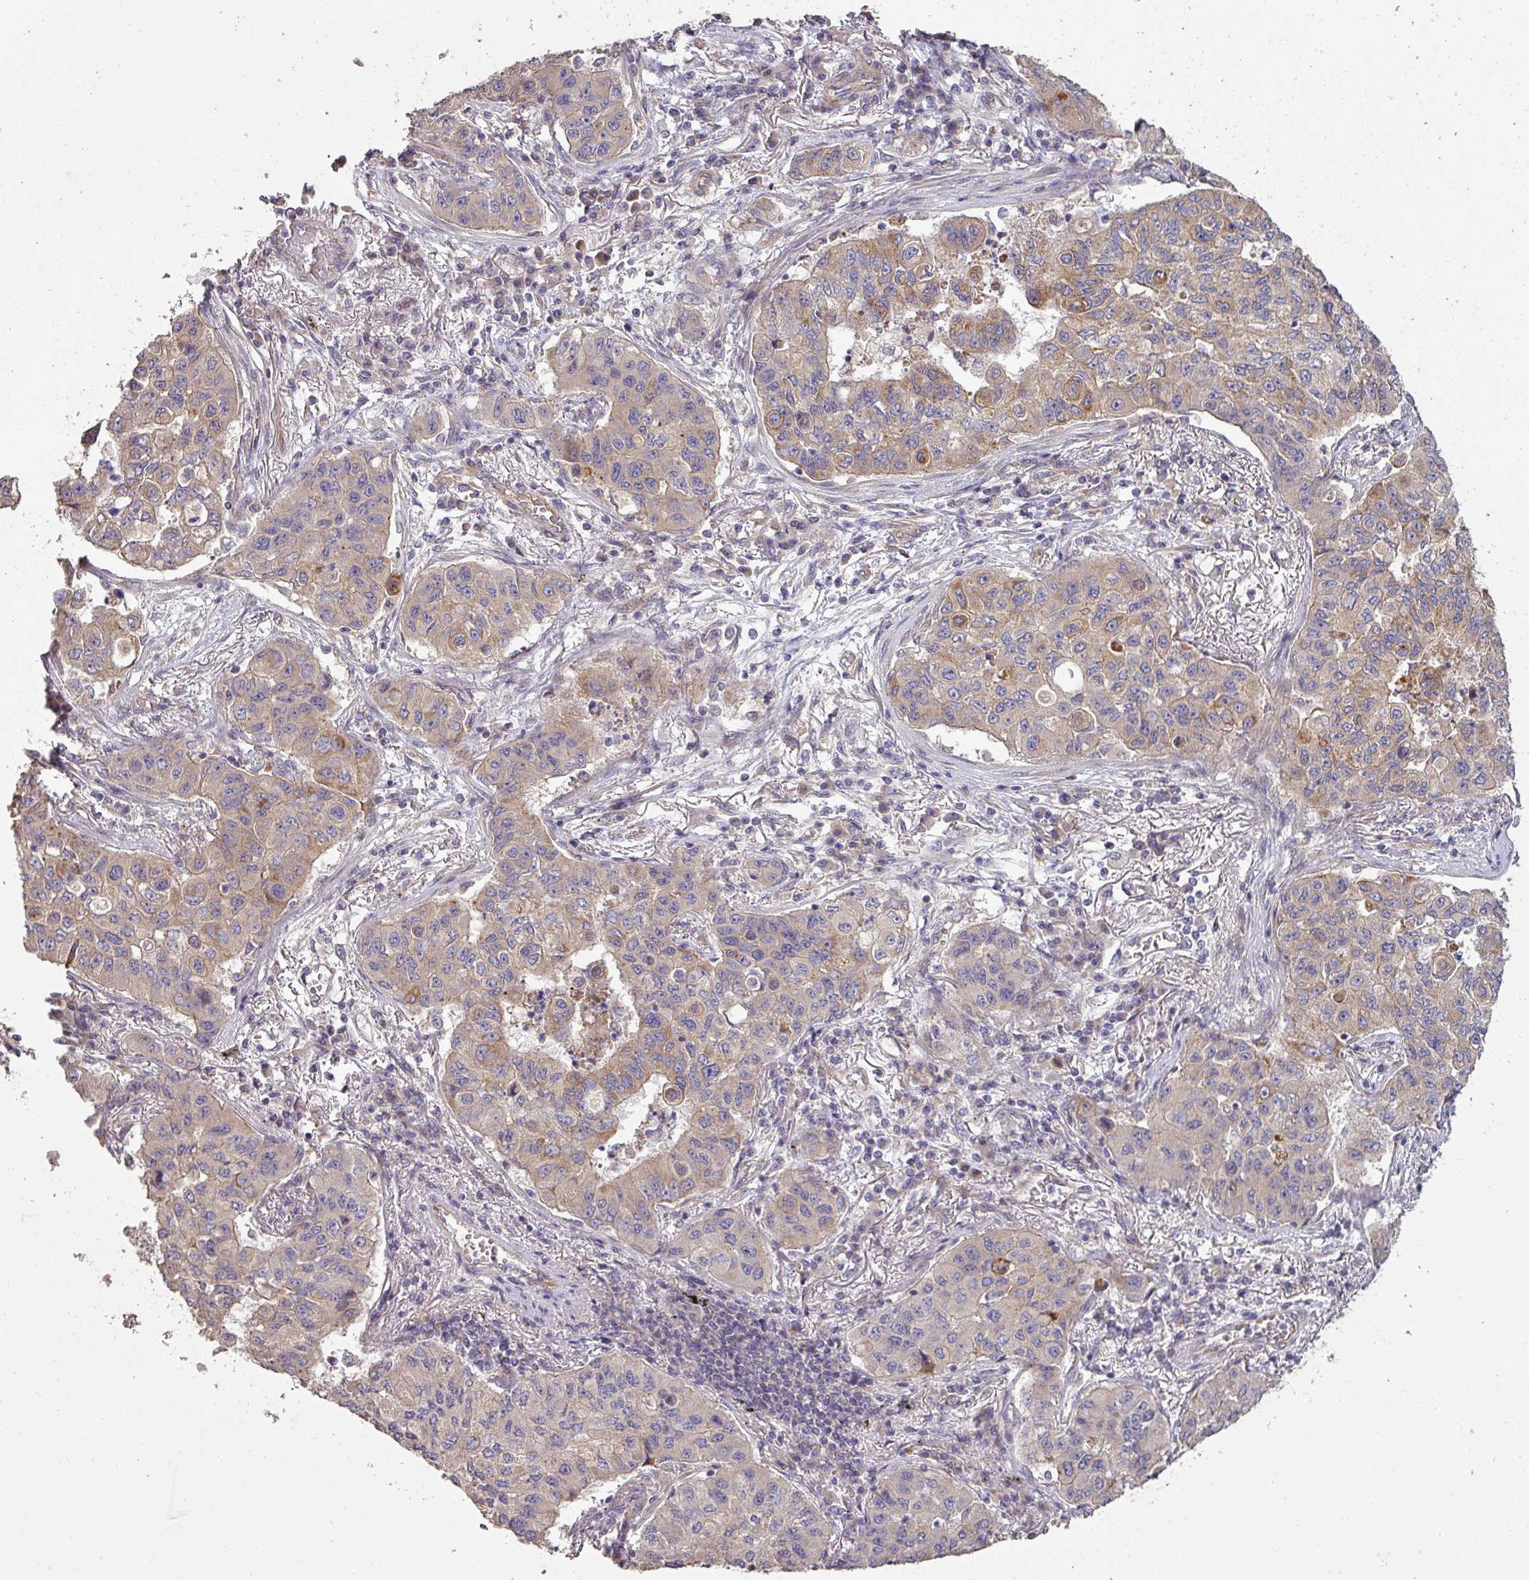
{"staining": {"intensity": "moderate", "quantity": "<25%", "location": "cytoplasmic/membranous"}, "tissue": "lung cancer", "cell_type": "Tumor cells", "image_type": "cancer", "snomed": [{"axis": "morphology", "description": "Squamous cell carcinoma, NOS"}, {"axis": "topography", "description": "Lung"}], "caption": "About <25% of tumor cells in lung cancer (squamous cell carcinoma) demonstrate moderate cytoplasmic/membranous protein positivity as visualized by brown immunohistochemical staining.", "gene": "PCDH1", "patient": {"sex": "male", "age": 74}}